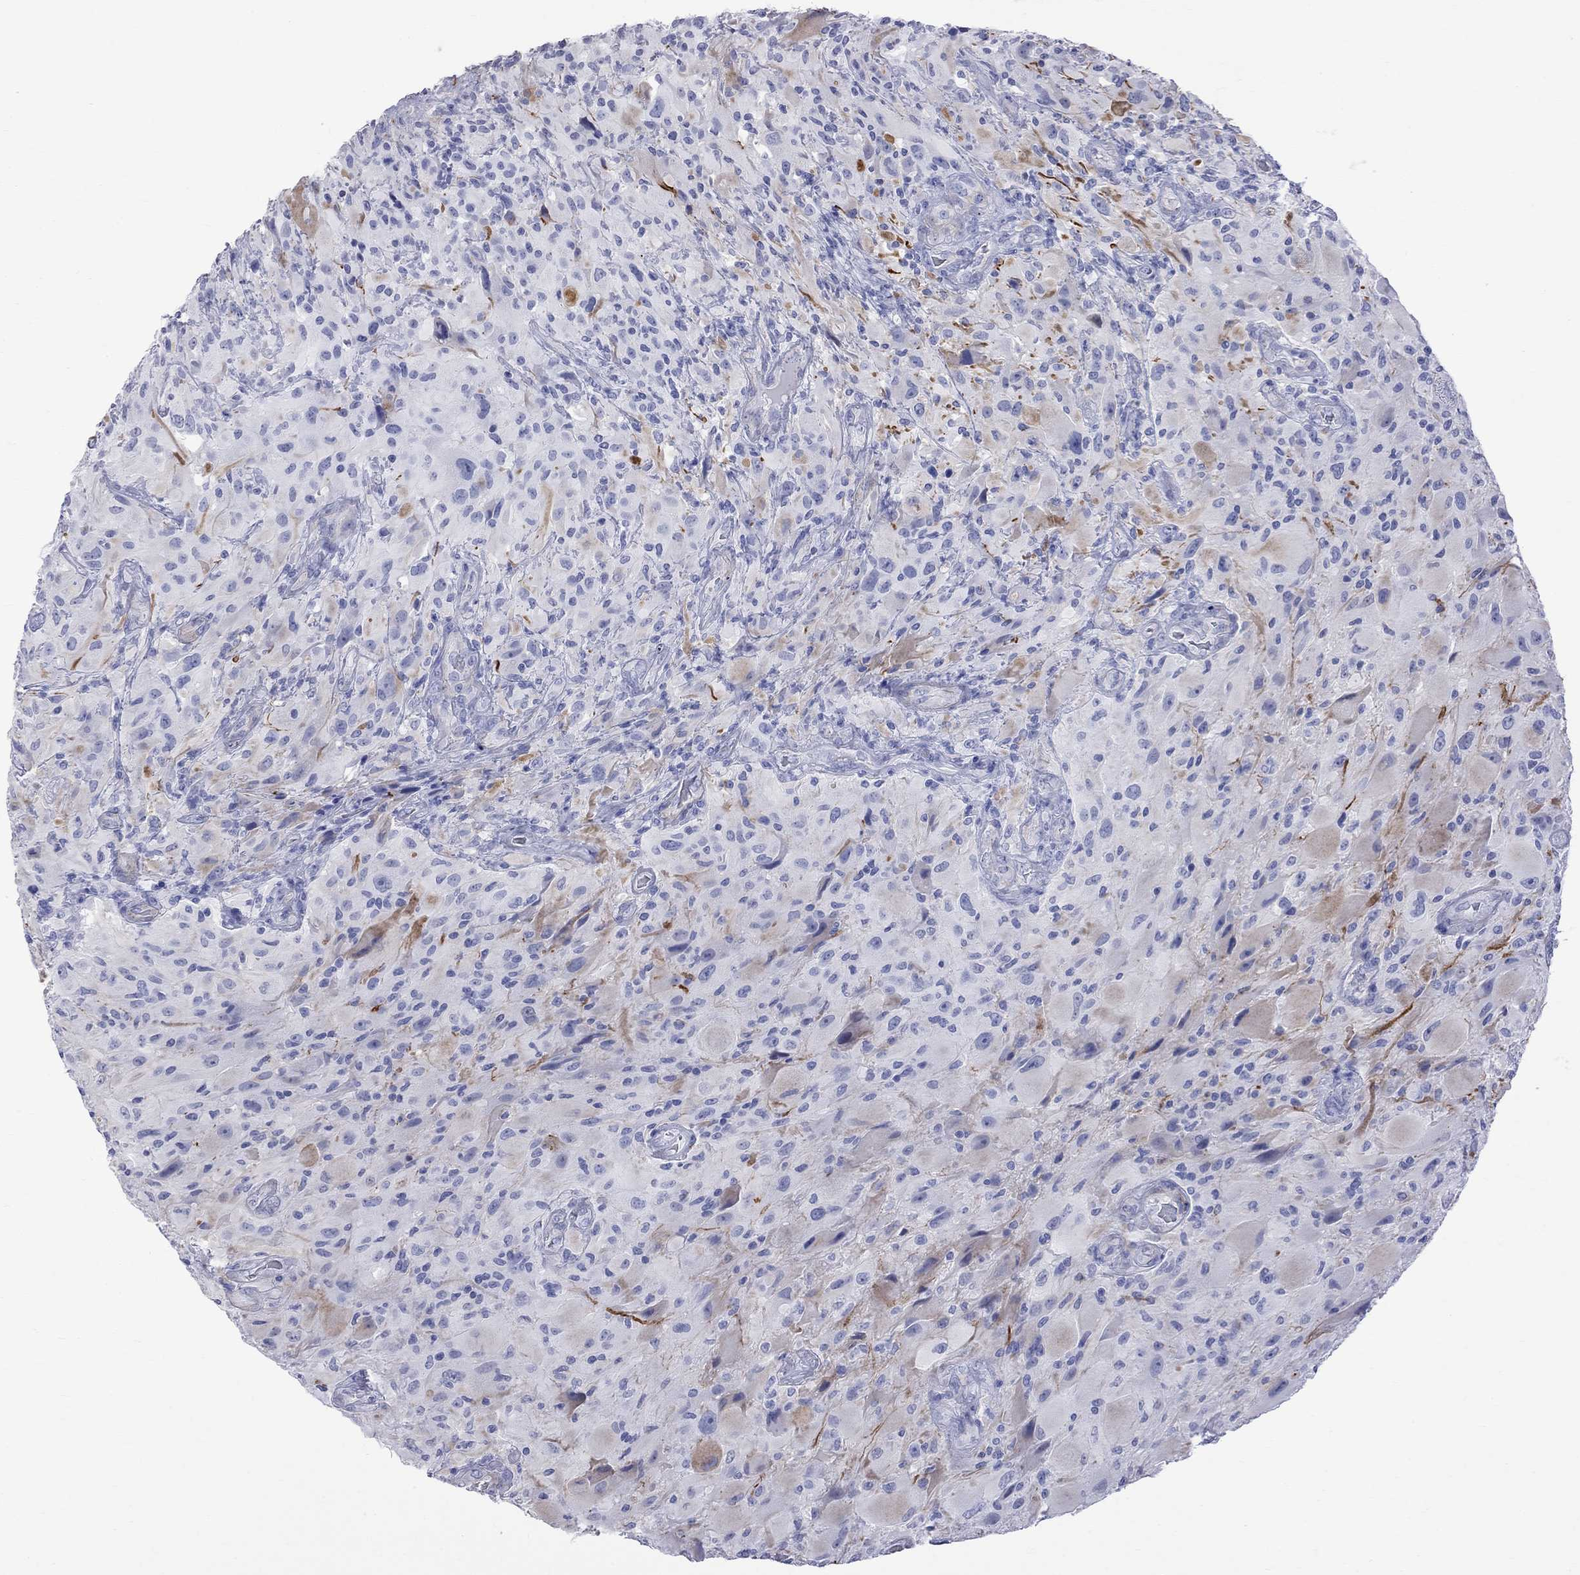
{"staining": {"intensity": "negative", "quantity": "none", "location": "none"}, "tissue": "glioma", "cell_type": "Tumor cells", "image_type": "cancer", "snomed": [{"axis": "morphology", "description": "Glioma, malignant, High grade"}, {"axis": "topography", "description": "Cerebral cortex"}], "caption": "IHC image of neoplastic tissue: glioma stained with DAB (3,3'-diaminobenzidine) shows no significant protein expression in tumor cells.", "gene": "S100A3", "patient": {"sex": "male", "age": 35}}